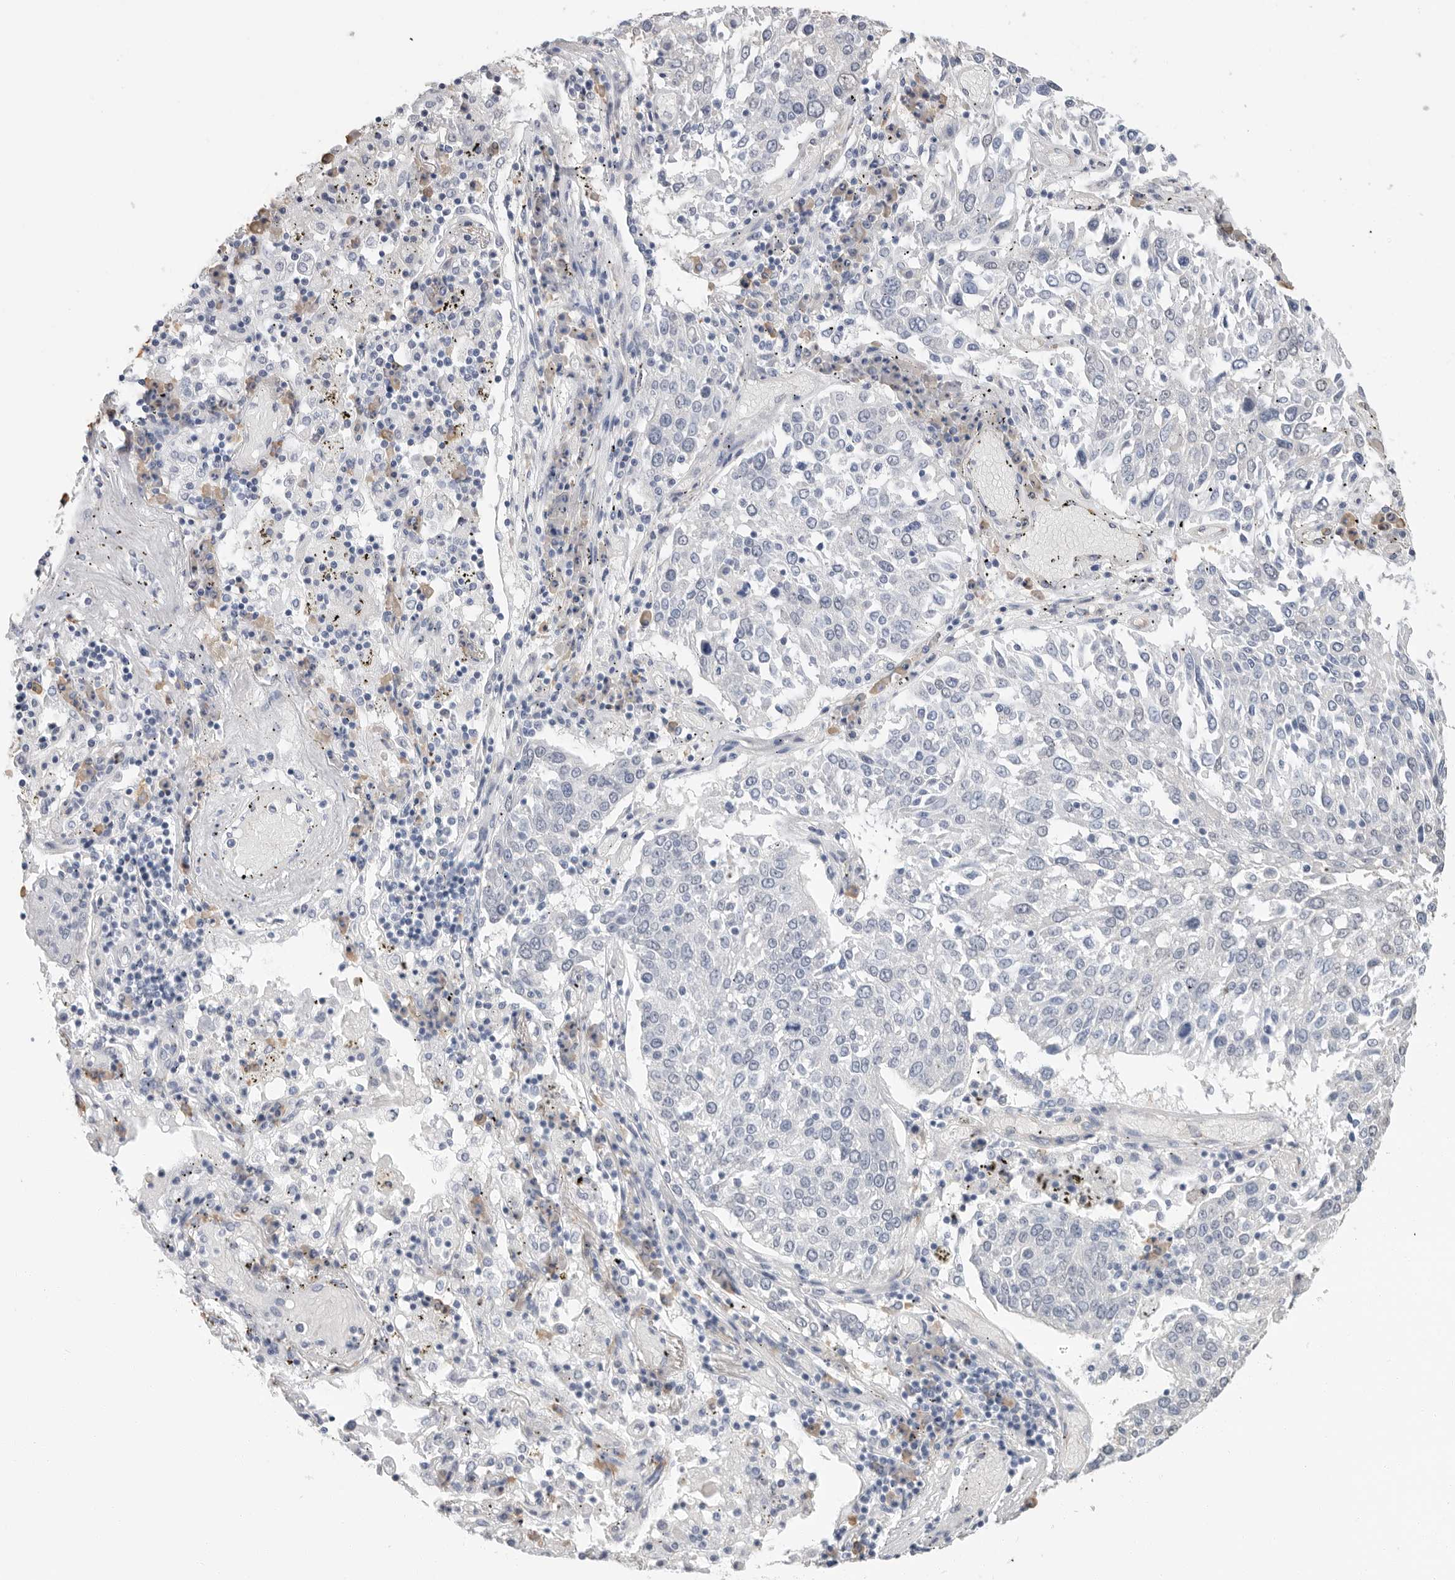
{"staining": {"intensity": "negative", "quantity": "none", "location": "none"}, "tissue": "lung cancer", "cell_type": "Tumor cells", "image_type": "cancer", "snomed": [{"axis": "morphology", "description": "Squamous cell carcinoma, NOS"}, {"axis": "topography", "description": "Lung"}], "caption": "The immunohistochemistry histopathology image has no significant staining in tumor cells of squamous cell carcinoma (lung) tissue.", "gene": "ARHGEF10", "patient": {"sex": "male", "age": 65}}